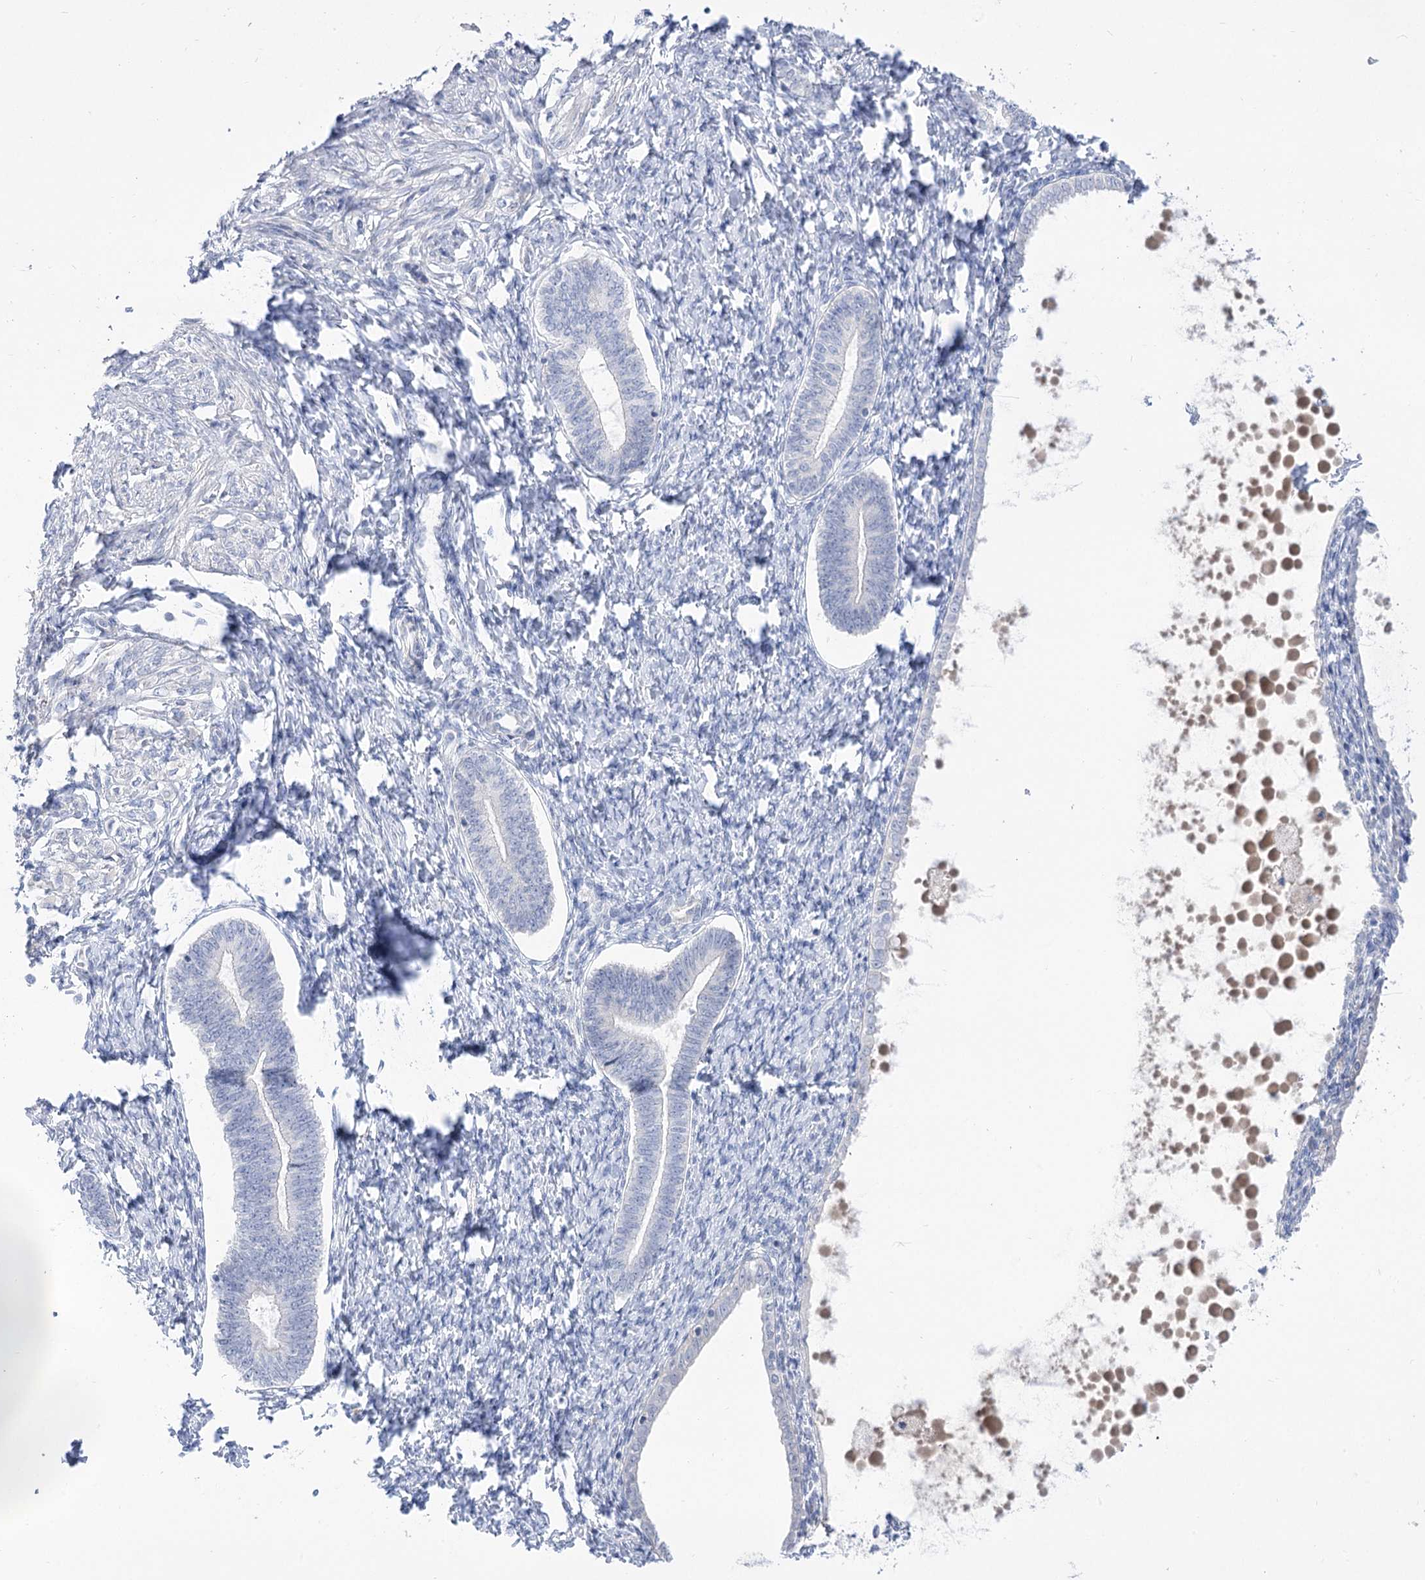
{"staining": {"intensity": "negative", "quantity": "none", "location": "none"}, "tissue": "endometrium", "cell_type": "Cells in endometrial stroma", "image_type": "normal", "snomed": [{"axis": "morphology", "description": "Normal tissue, NOS"}, {"axis": "topography", "description": "Endometrium"}], "caption": "This is an immunohistochemistry (IHC) micrograph of unremarkable endometrium. There is no expression in cells in endometrial stroma.", "gene": "HELT", "patient": {"sex": "female", "age": 72}}